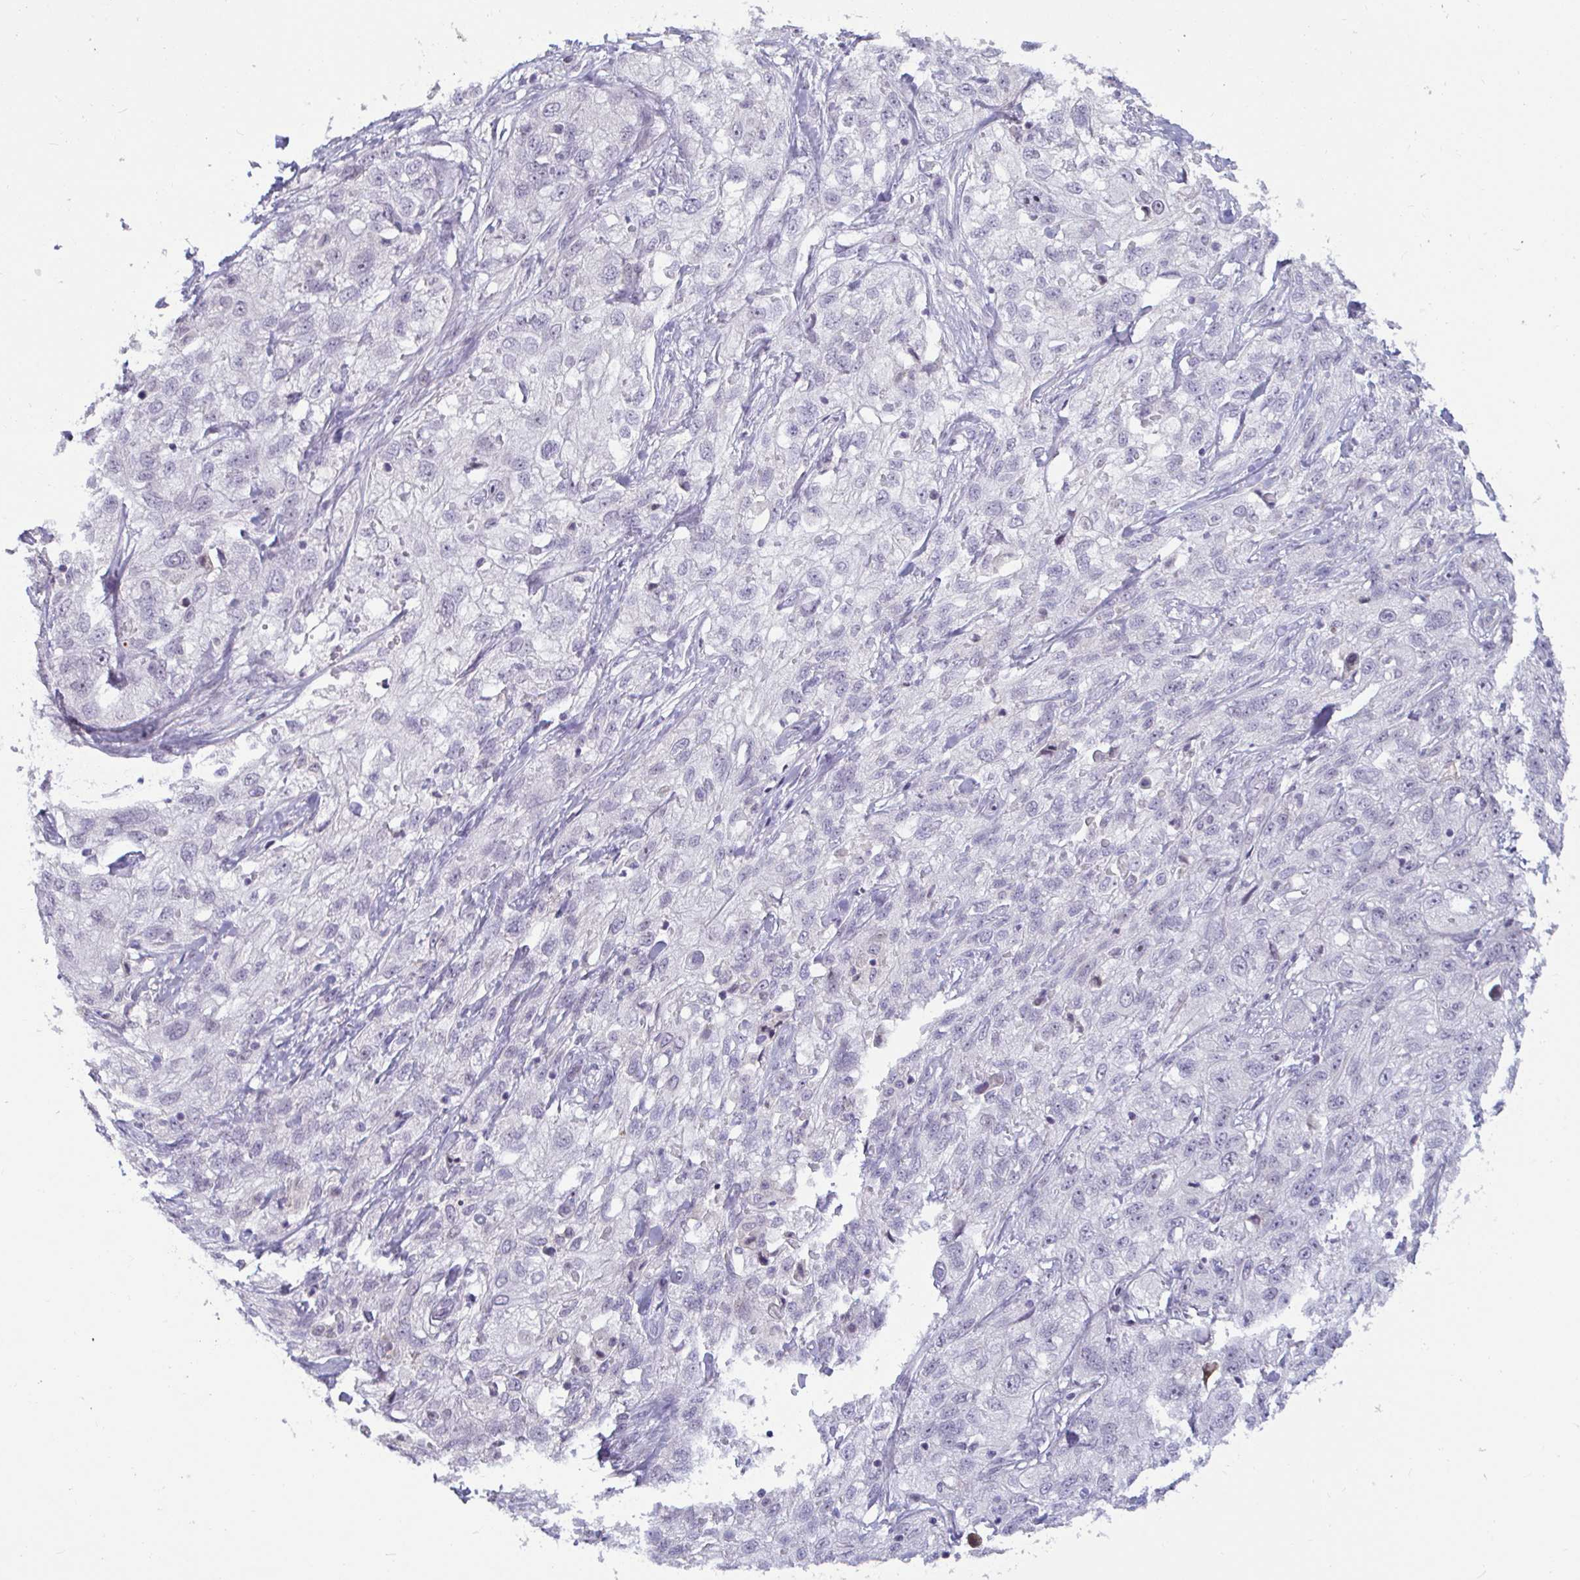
{"staining": {"intensity": "negative", "quantity": "none", "location": "none"}, "tissue": "skin cancer", "cell_type": "Tumor cells", "image_type": "cancer", "snomed": [{"axis": "morphology", "description": "Squamous cell carcinoma, NOS"}, {"axis": "topography", "description": "Skin"}, {"axis": "topography", "description": "Vulva"}], "caption": "A high-resolution histopathology image shows IHC staining of skin squamous cell carcinoma, which exhibits no significant staining in tumor cells.", "gene": "GSTM1", "patient": {"sex": "female", "age": 86}}